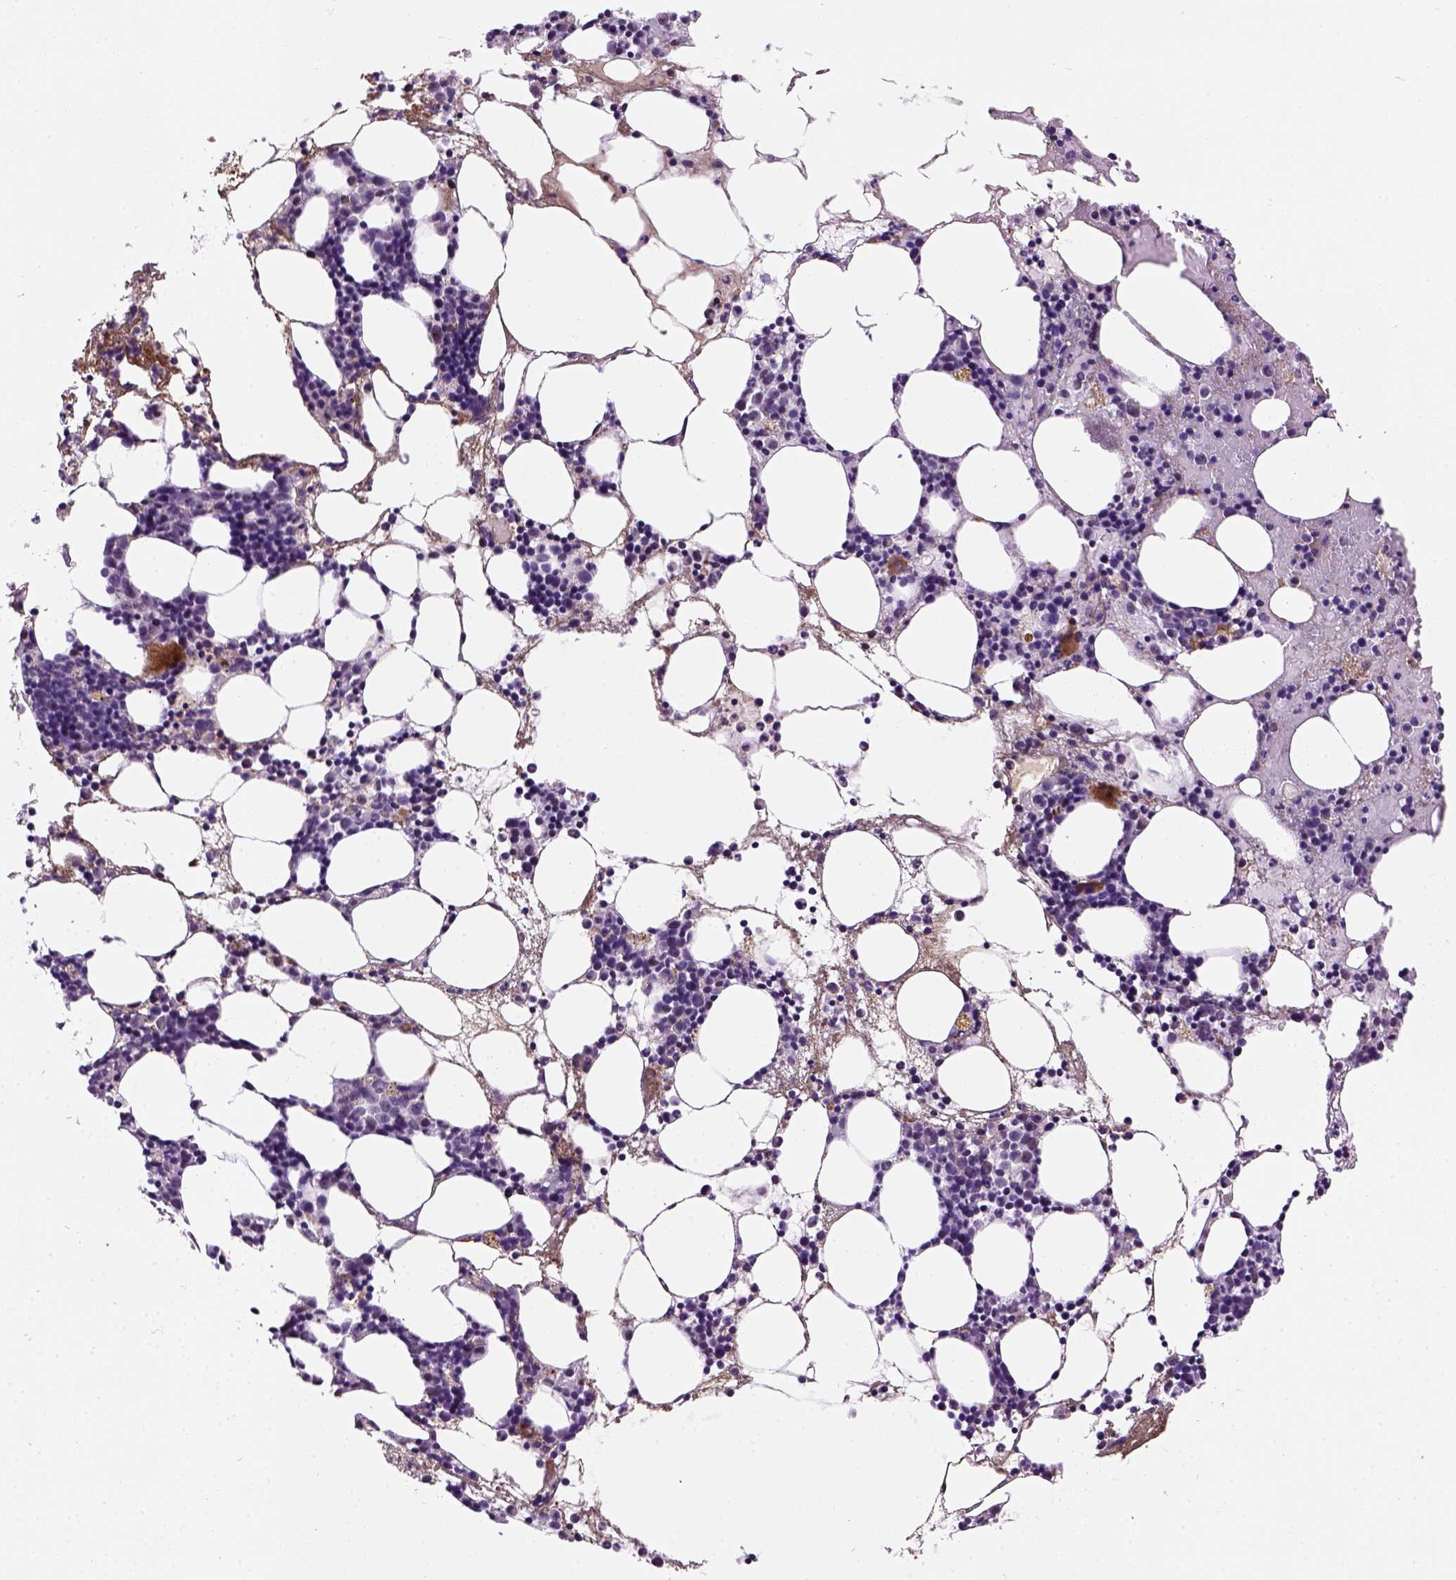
{"staining": {"intensity": "strong", "quantity": "<25%", "location": "cytoplasmic/membranous"}, "tissue": "bone marrow", "cell_type": "Hematopoietic cells", "image_type": "normal", "snomed": [{"axis": "morphology", "description": "Normal tissue, NOS"}, {"axis": "topography", "description": "Bone marrow"}], "caption": "A medium amount of strong cytoplasmic/membranous staining is seen in approximately <25% of hematopoietic cells in normal bone marrow.", "gene": "VWF", "patient": {"sex": "male", "age": 54}}